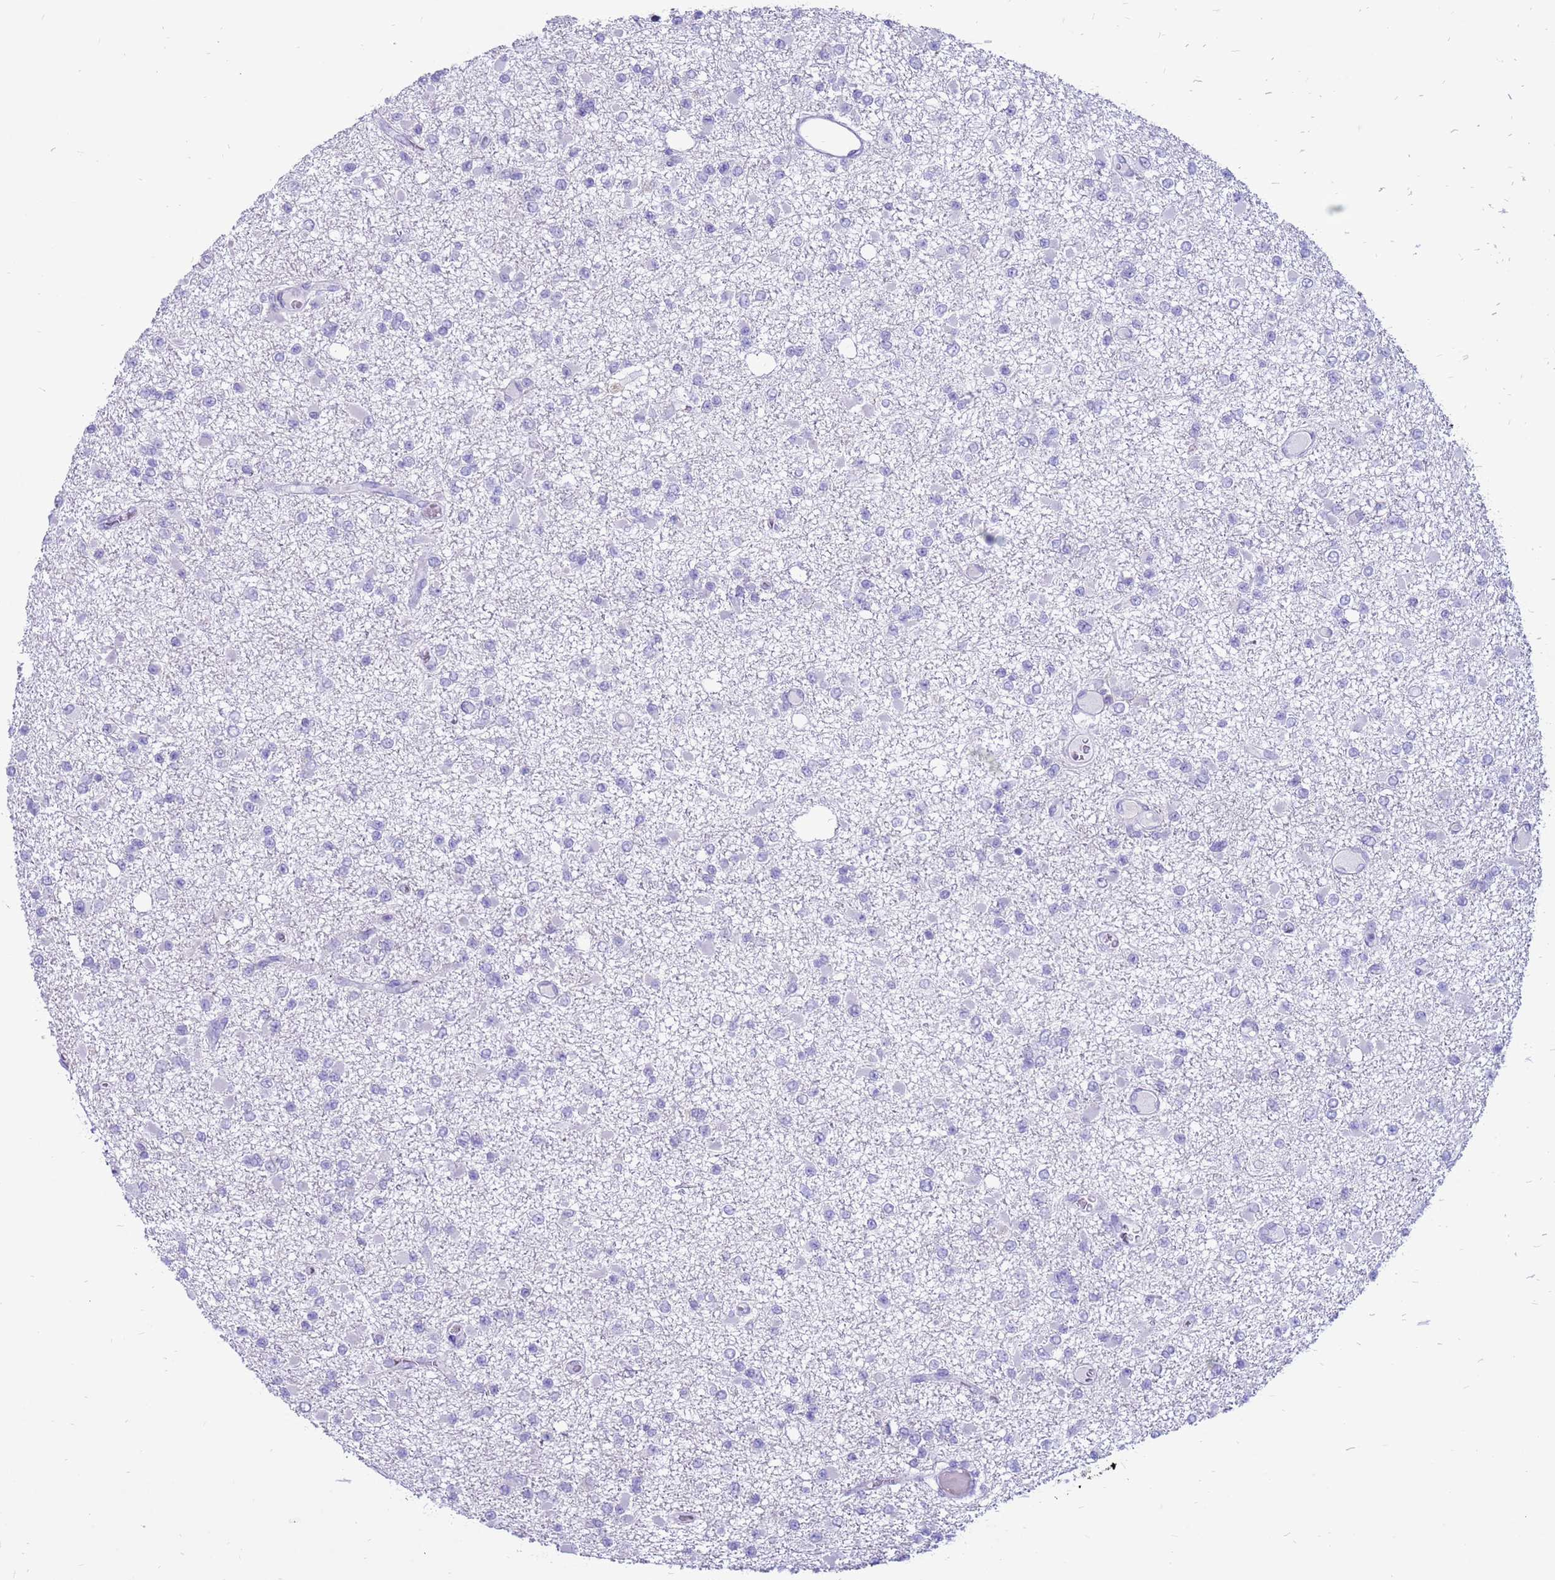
{"staining": {"intensity": "negative", "quantity": "none", "location": "none"}, "tissue": "glioma", "cell_type": "Tumor cells", "image_type": "cancer", "snomed": [{"axis": "morphology", "description": "Glioma, malignant, Low grade"}, {"axis": "topography", "description": "Brain"}], "caption": "This histopathology image is of glioma stained with IHC to label a protein in brown with the nuclei are counter-stained blue. There is no expression in tumor cells.", "gene": "PDE10A", "patient": {"sex": "female", "age": 22}}